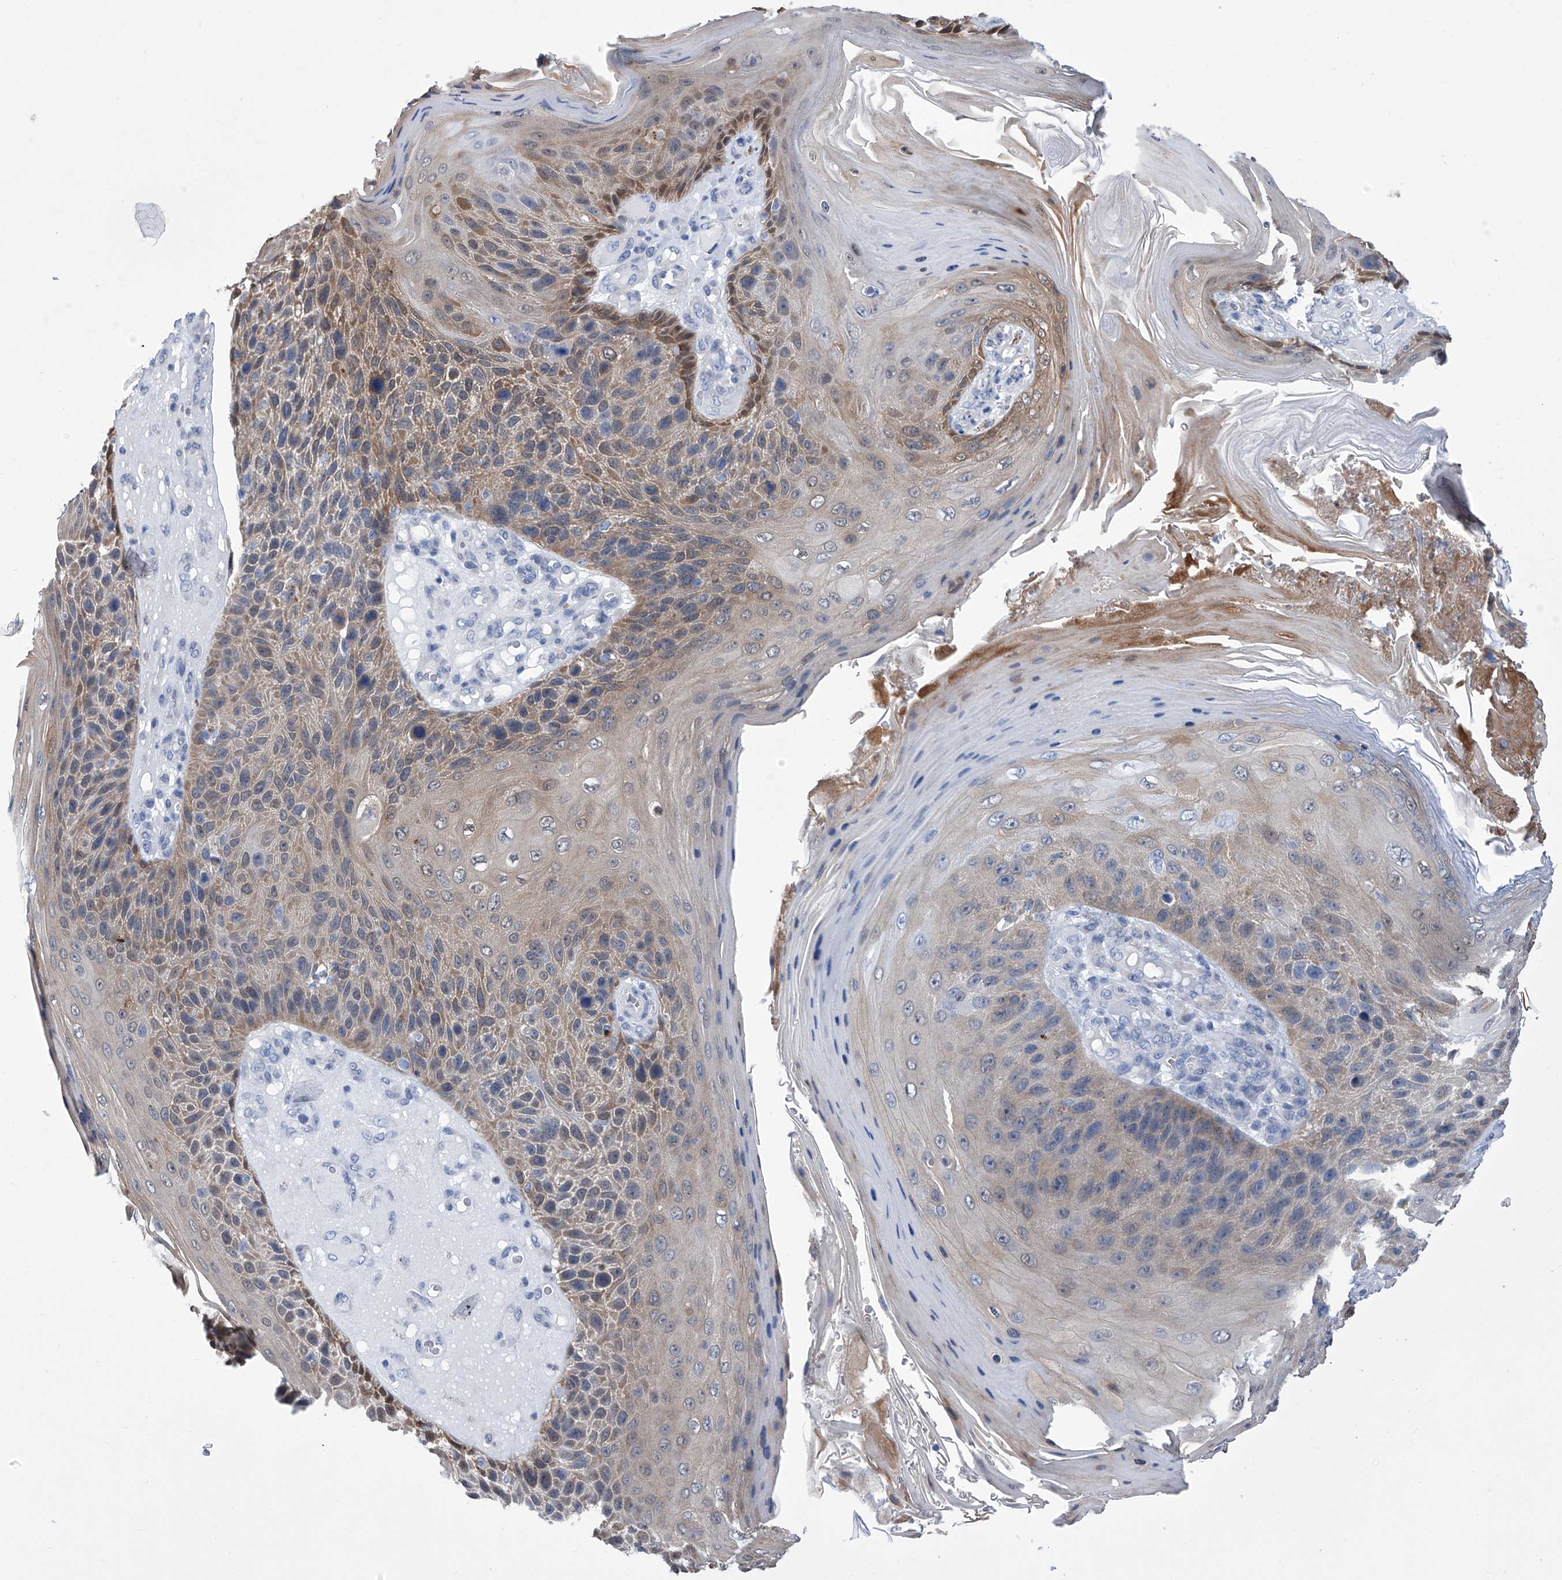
{"staining": {"intensity": "moderate", "quantity": "<25%", "location": "cytoplasmic/membranous"}, "tissue": "skin cancer", "cell_type": "Tumor cells", "image_type": "cancer", "snomed": [{"axis": "morphology", "description": "Squamous cell carcinoma, NOS"}, {"axis": "topography", "description": "Skin"}], "caption": "Moderate cytoplasmic/membranous staining for a protein is identified in about <25% of tumor cells of skin cancer using immunohistochemistry (IHC).", "gene": "IMPA2", "patient": {"sex": "female", "age": 88}}